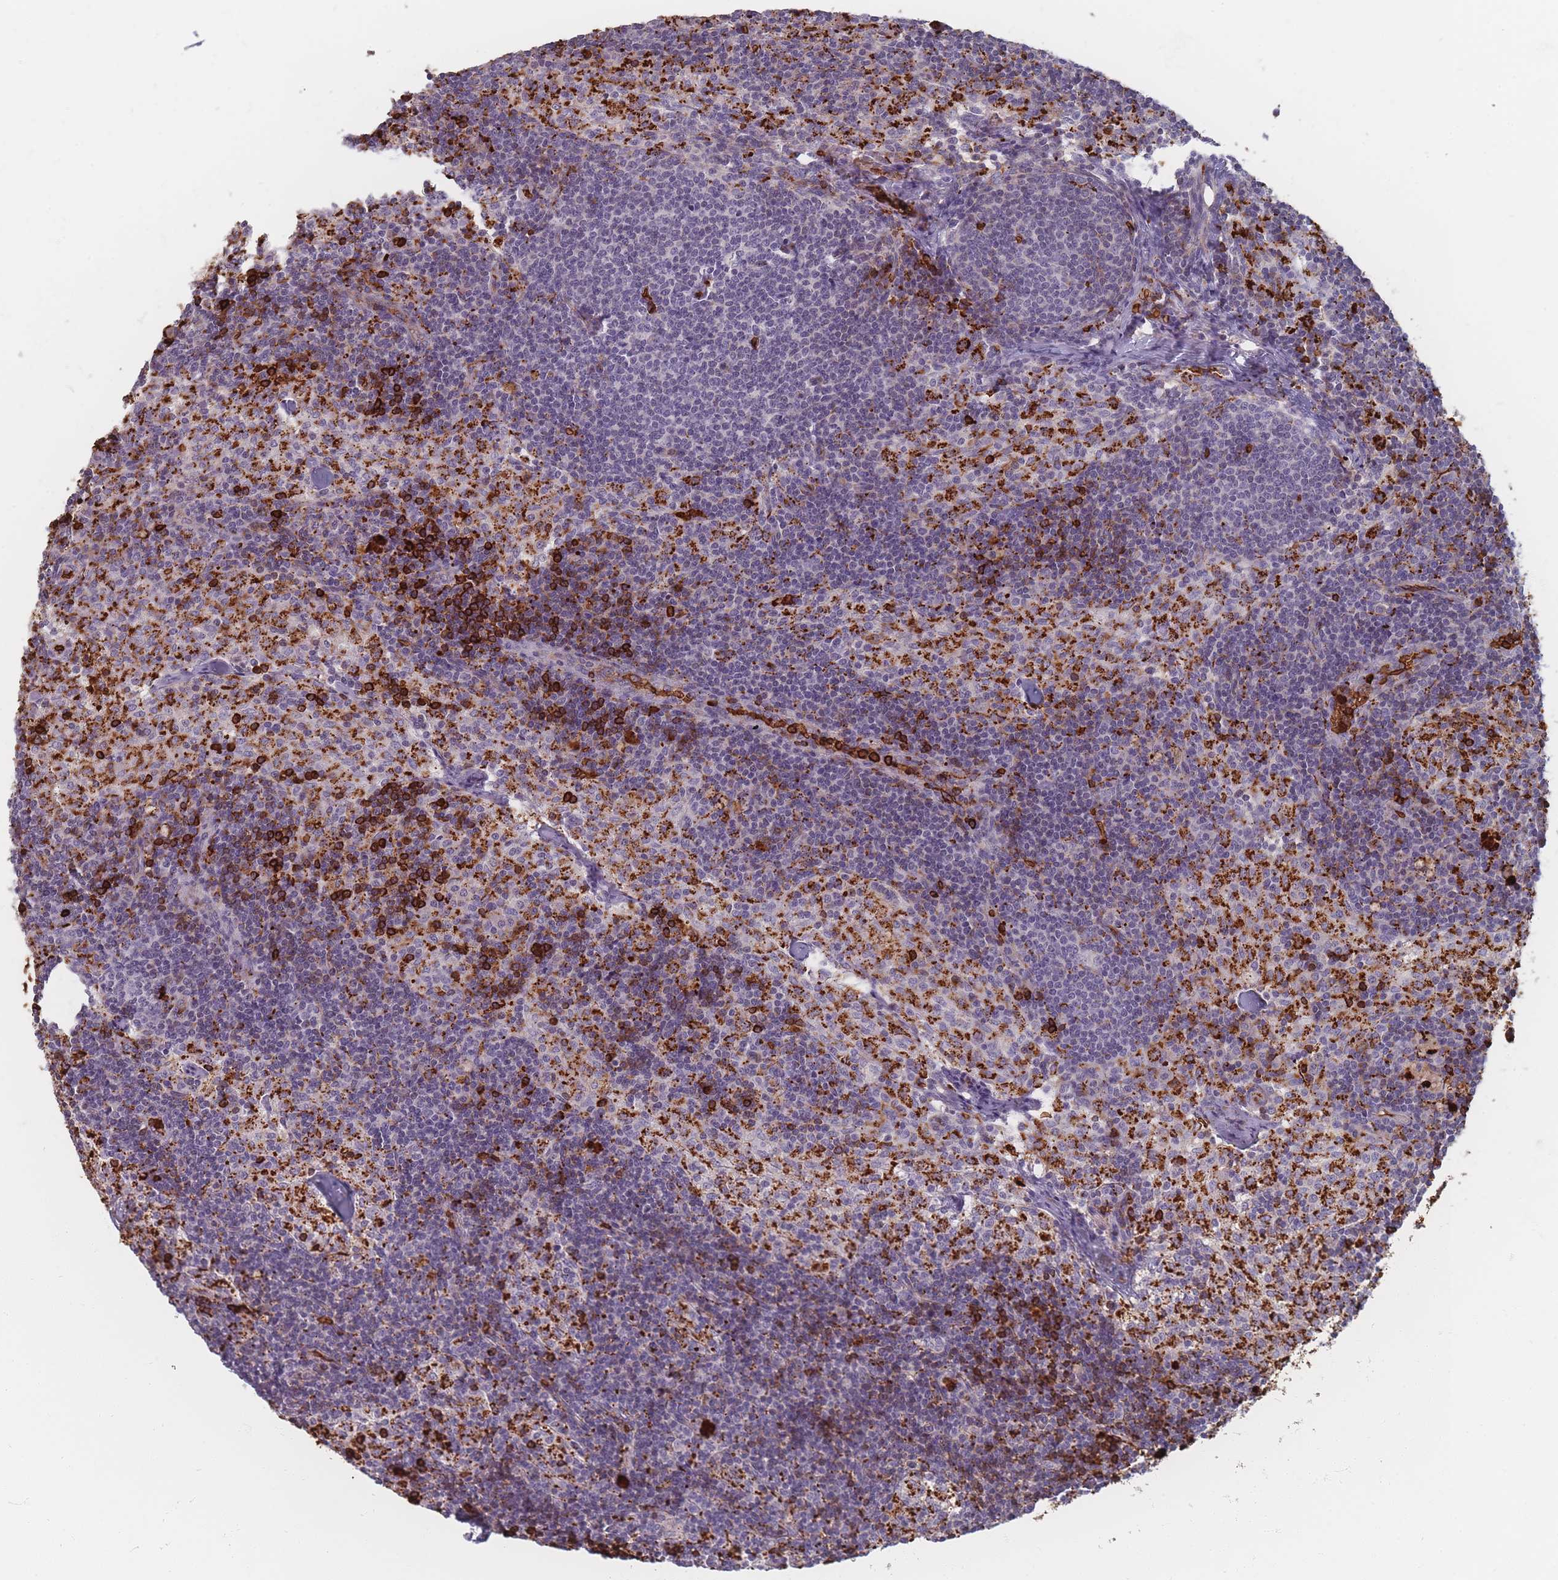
{"staining": {"intensity": "strong", "quantity": "<25%", "location": "cytoplasmic/membranous"}, "tissue": "lymph node", "cell_type": "Non-germinal center cells", "image_type": "normal", "snomed": [{"axis": "morphology", "description": "Normal tissue, NOS"}, {"axis": "topography", "description": "Lymph node"}], "caption": "Immunohistochemical staining of unremarkable human lymph node exhibits <25% levels of strong cytoplasmic/membranous protein staining in approximately <25% of non-germinal center cells.", "gene": "SLC2A6", "patient": {"sex": "female", "age": 42}}